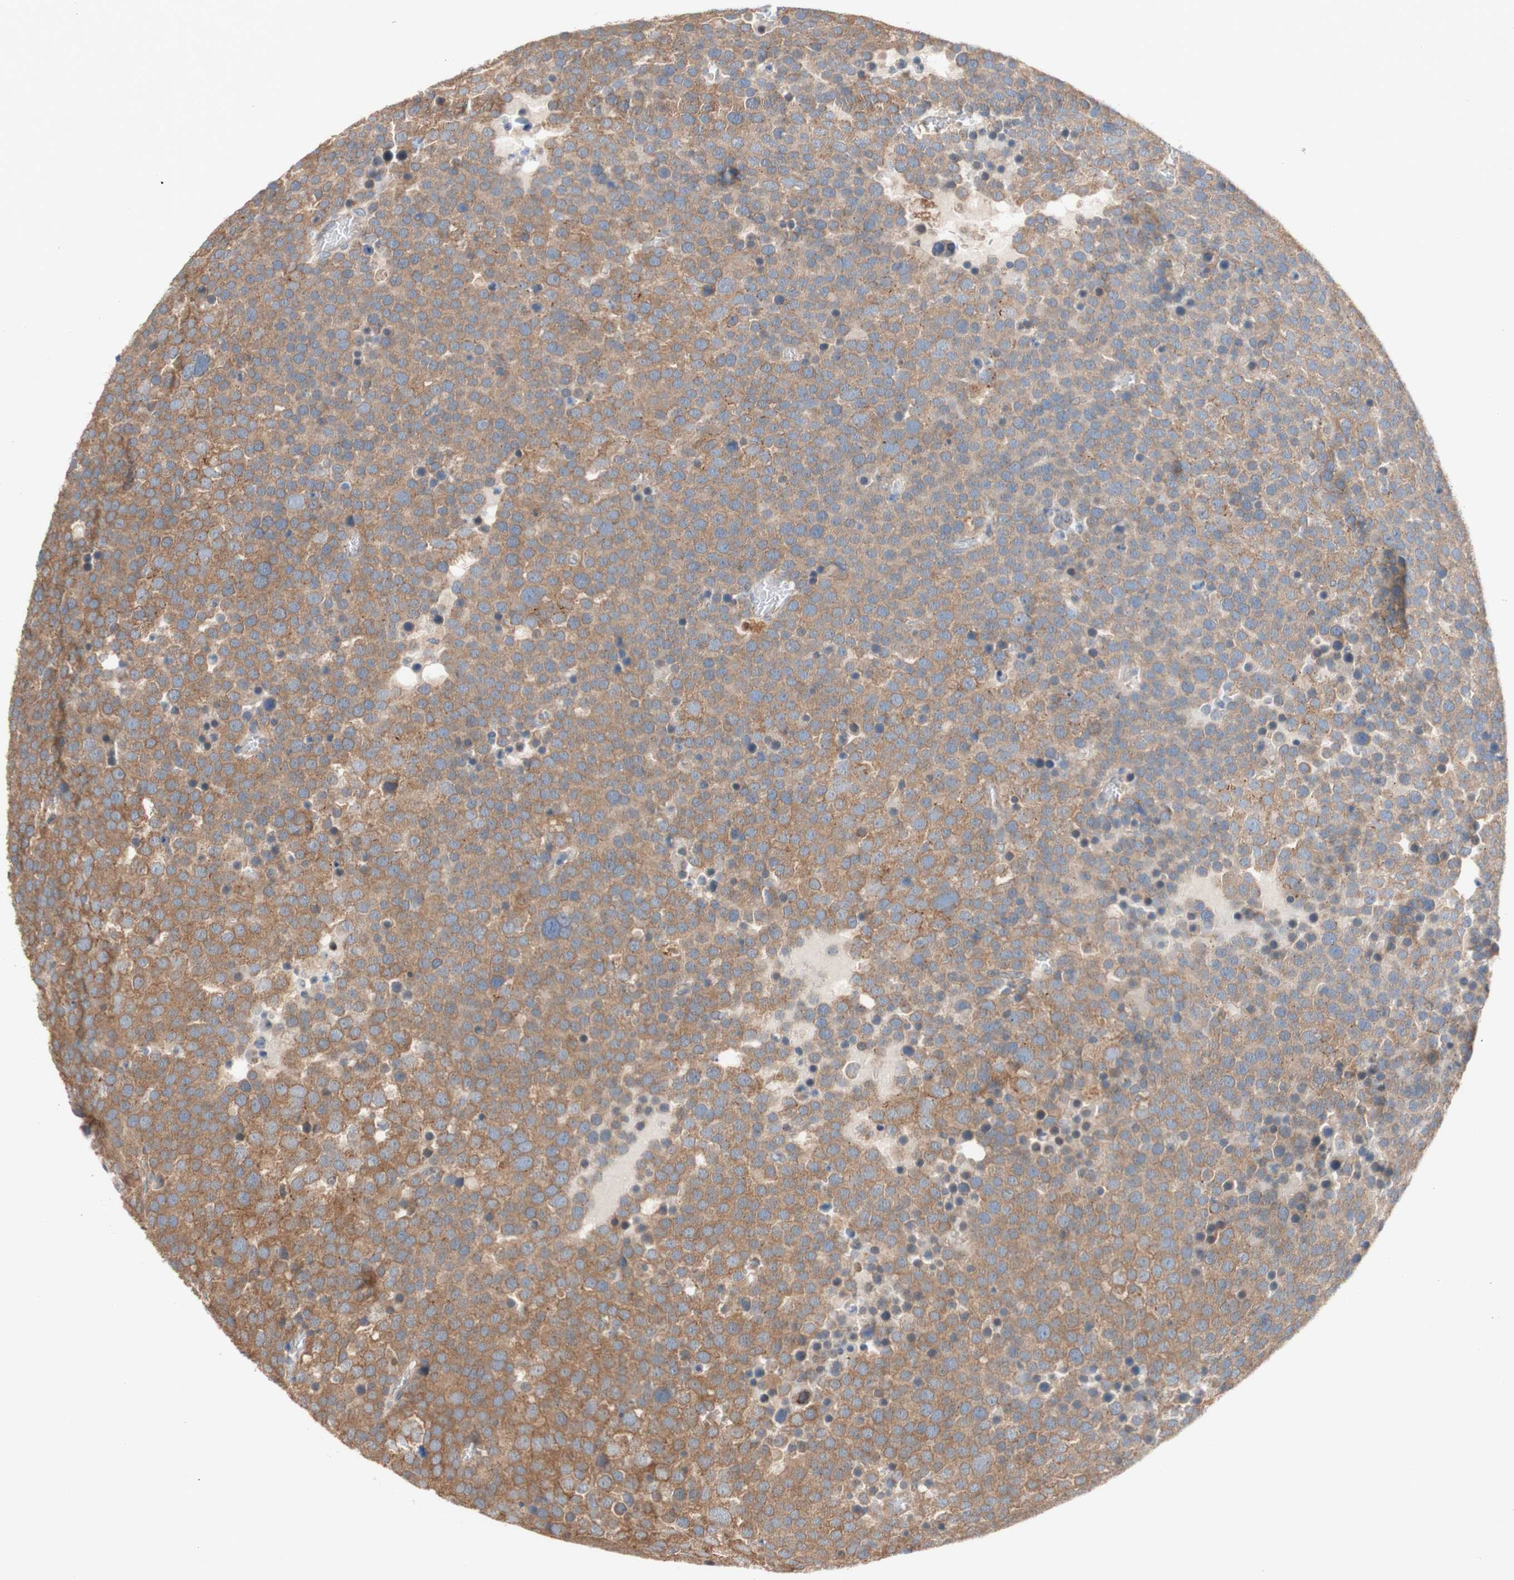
{"staining": {"intensity": "moderate", "quantity": ">75%", "location": "cytoplasmic/membranous,nuclear"}, "tissue": "testis cancer", "cell_type": "Tumor cells", "image_type": "cancer", "snomed": [{"axis": "morphology", "description": "Seminoma, NOS"}, {"axis": "topography", "description": "Testis"}], "caption": "A medium amount of moderate cytoplasmic/membranous and nuclear expression is seen in about >75% of tumor cells in testis cancer (seminoma) tissue.", "gene": "PDGFB", "patient": {"sex": "male", "age": 71}}